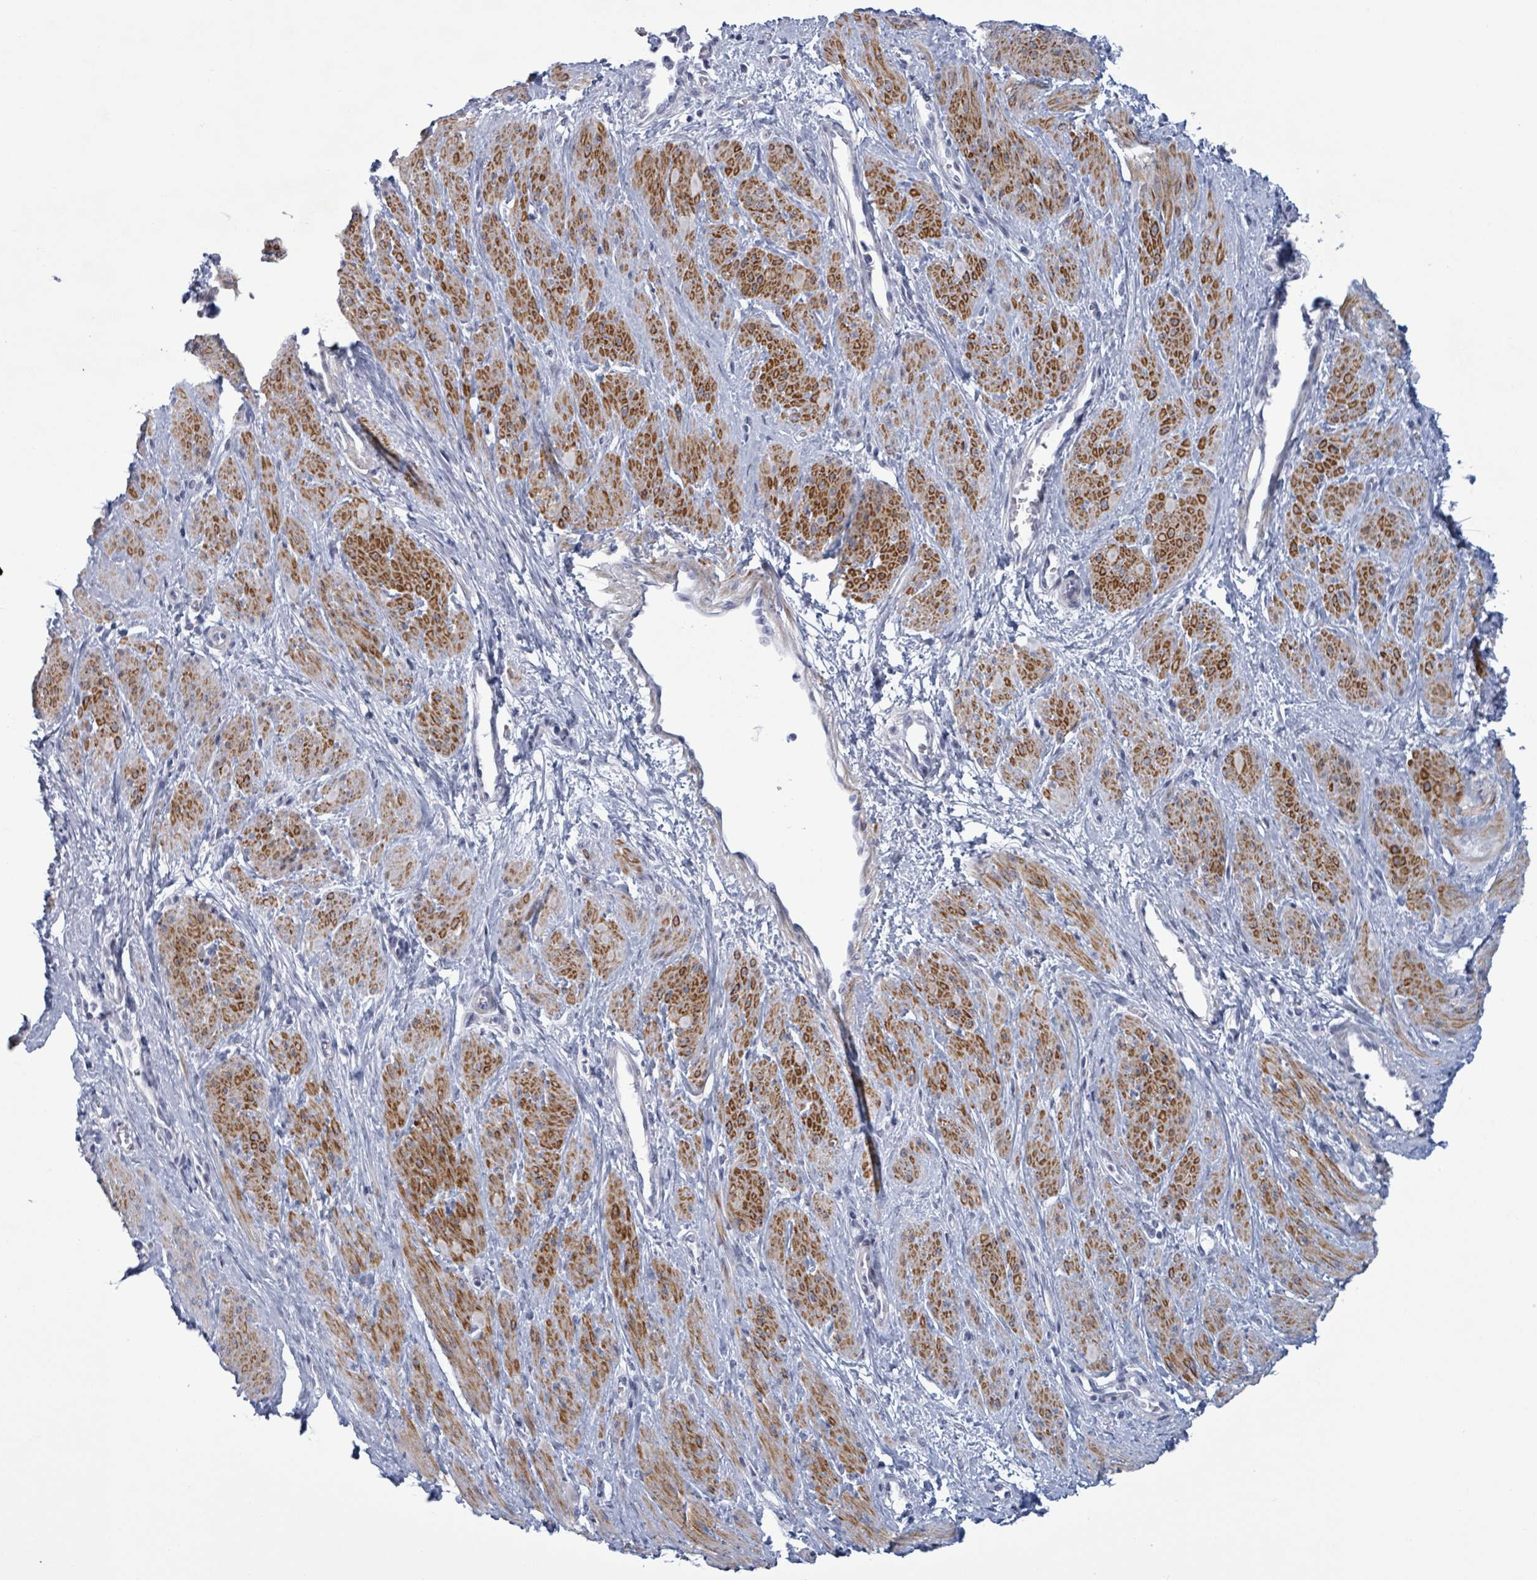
{"staining": {"intensity": "moderate", "quantity": ">75%", "location": "cytoplasmic/membranous"}, "tissue": "smooth muscle", "cell_type": "Smooth muscle cells", "image_type": "normal", "snomed": [{"axis": "morphology", "description": "Normal tissue, NOS"}, {"axis": "topography", "description": "Smooth muscle"}, {"axis": "topography", "description": "Uterus"}], "caption": "Immunohistochemistry (IHC) (DAB) staining of benign human smooth muscle demonstrates moderate cytoplasmic/membranous protein expression in approximately >75% of smooth muscle cells.", "gene": "ZNF771", "patient": {"sex": "female", "age": 39}}